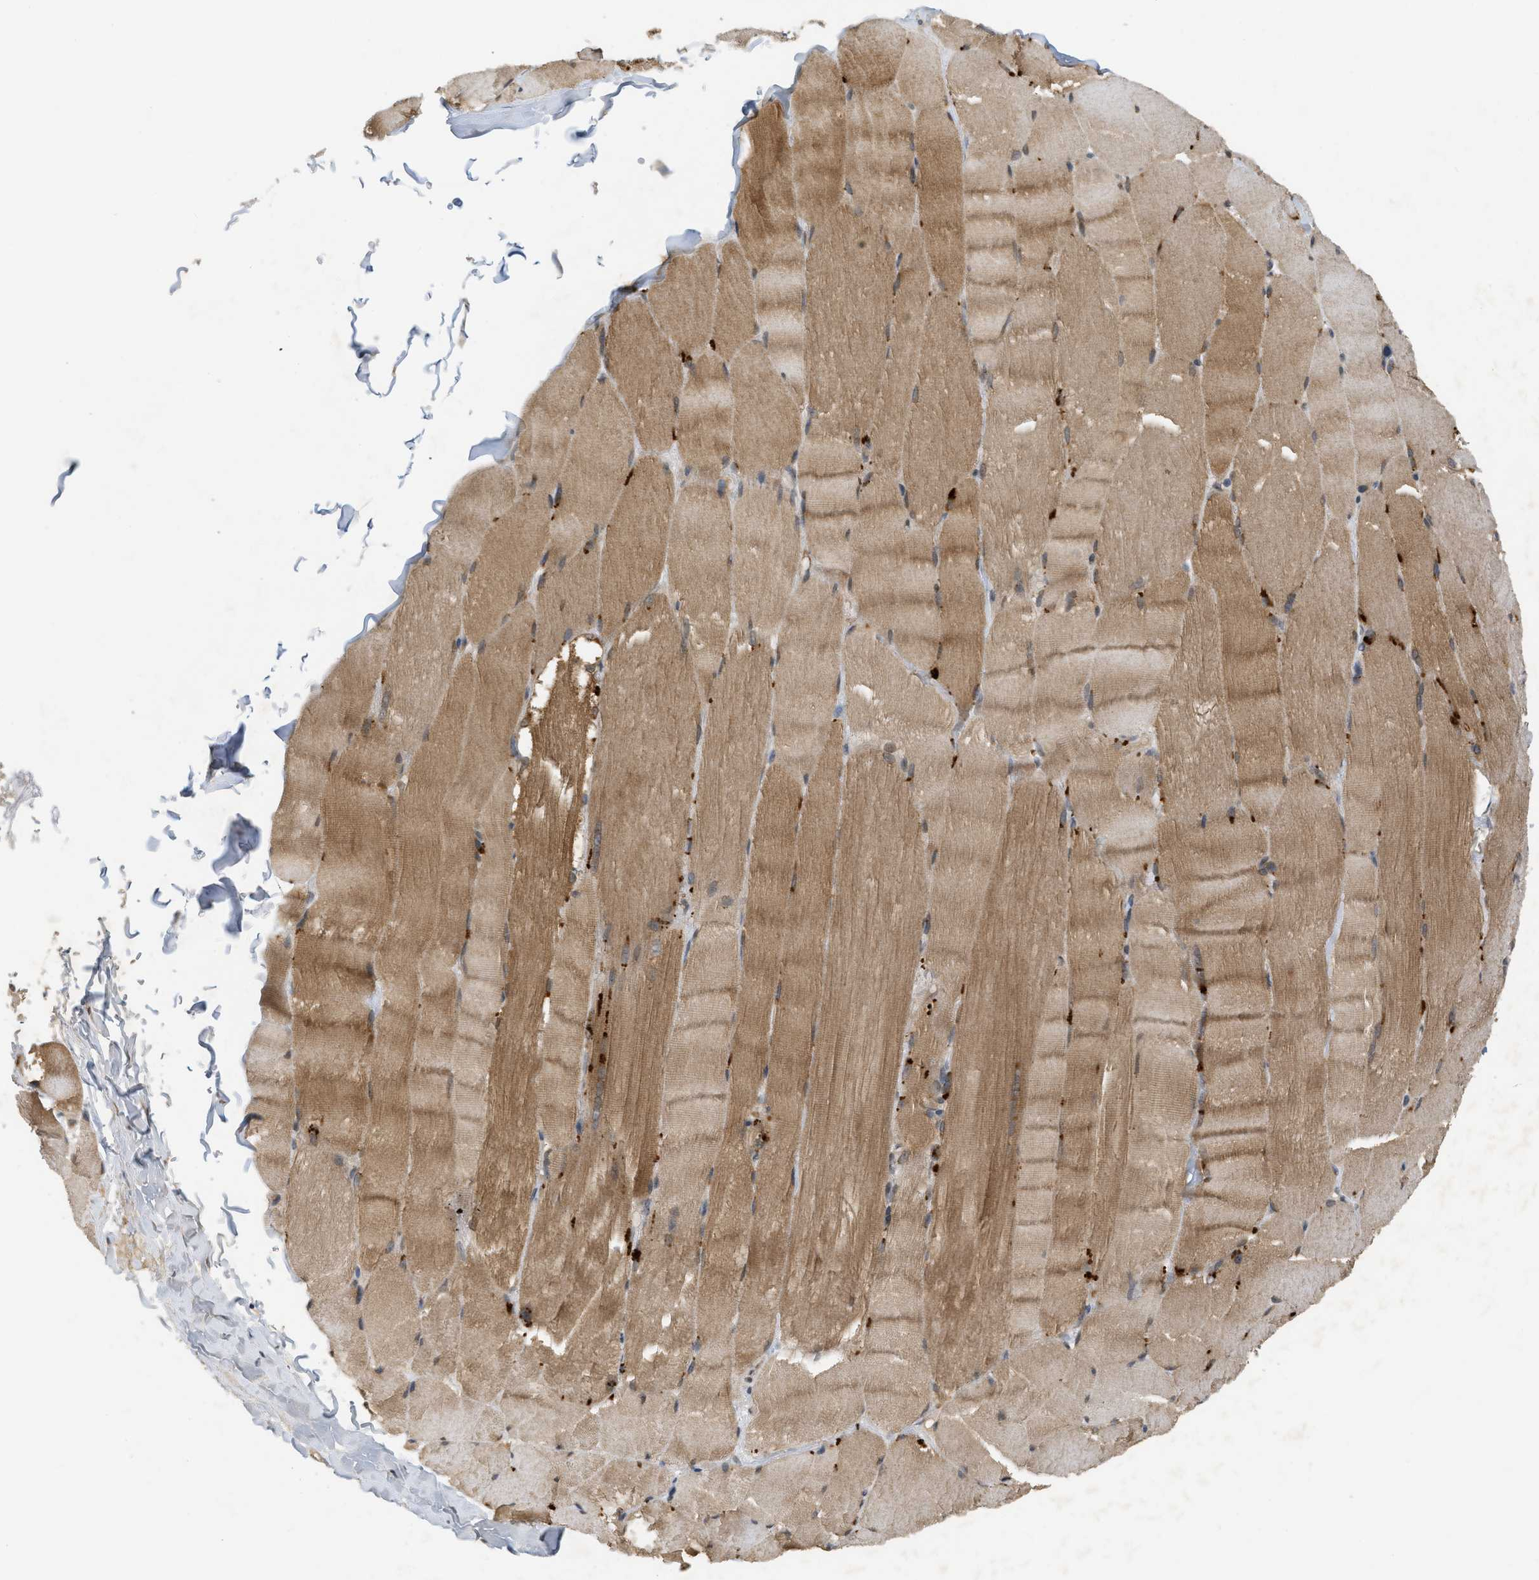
{"staining": {"intensity": "moderate", "quantity": ">75%", "location": "cytoplasmic/membranous"}, "tissue": "skeletal muscle", "cell_type": "Myocytes", "image_type": "normal", "snomed": [{"axis": "morphology", "description": "Normal tissue, NOS"}, {"axis": "topography", "description": "Skin"}, {"axis": "topography", "description": "Skeletal muscle"}], "caption": "Human skeletal muscle stained with a brown dye shows moderate cytoplasmic/membranous positive positivity in about >75% of myocytes.", "gene": "PRKD1", "patient": {"sex": "male", "age": 83}}